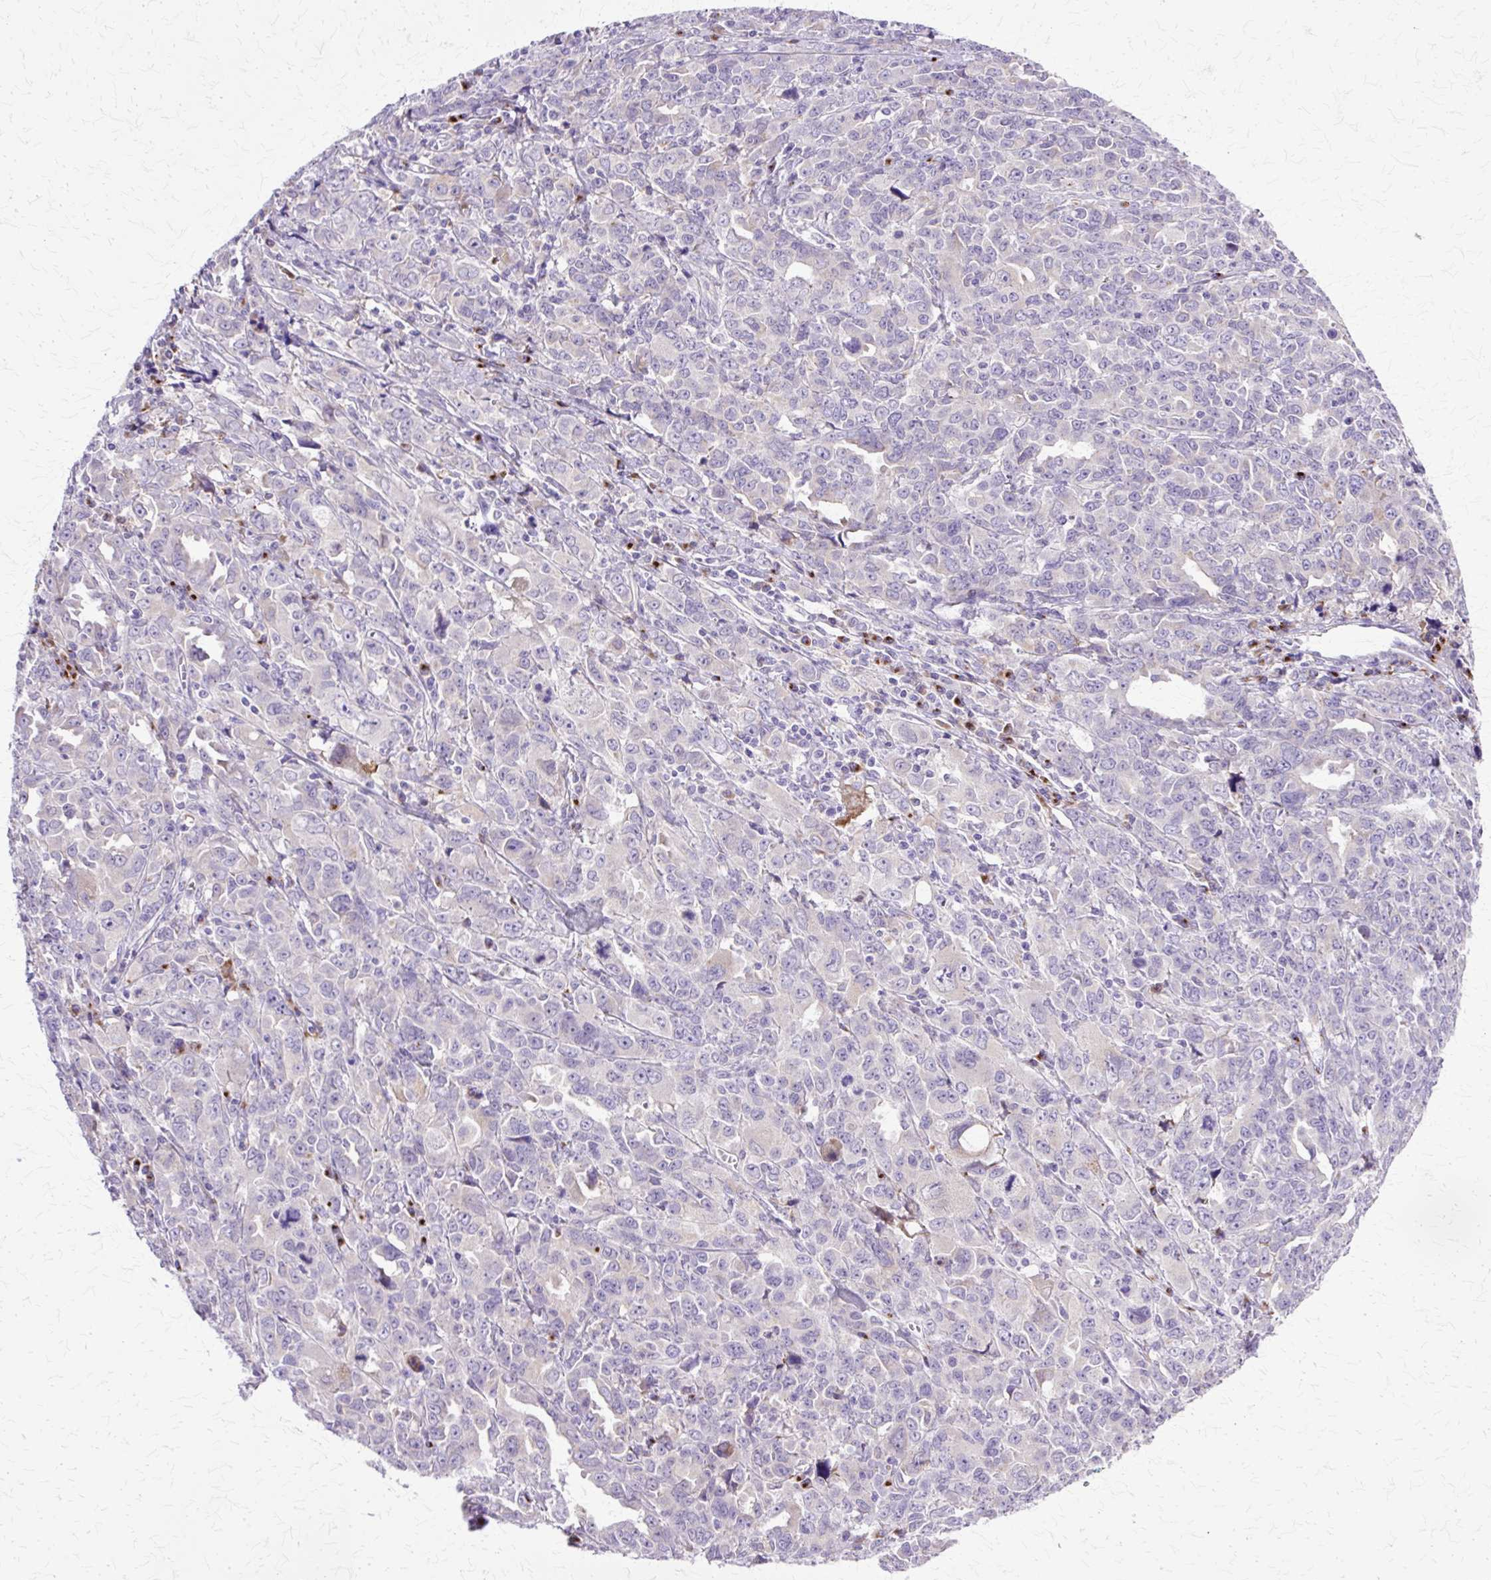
{"staining": {"intensity": "negative", "quantity": "none", "location": "none"}, "tissue": "ovarian cancer", "cell_type": "Tumor cells", "image_type": "cancer", "snomed": [{"axis": "morphology", "description": "Adenocarcinoma, NOS"}, {"axis": "morphology", "description": "Carcinoma, endometroid"}, {"axis": "topography", "description": "Ovary"}], "caption": "Protein analysis of ovarian cancer reveals no significant expression in tumor cells.", "gene": "TBC1D3G", "patient": {"sex": "female", "age": 72}}